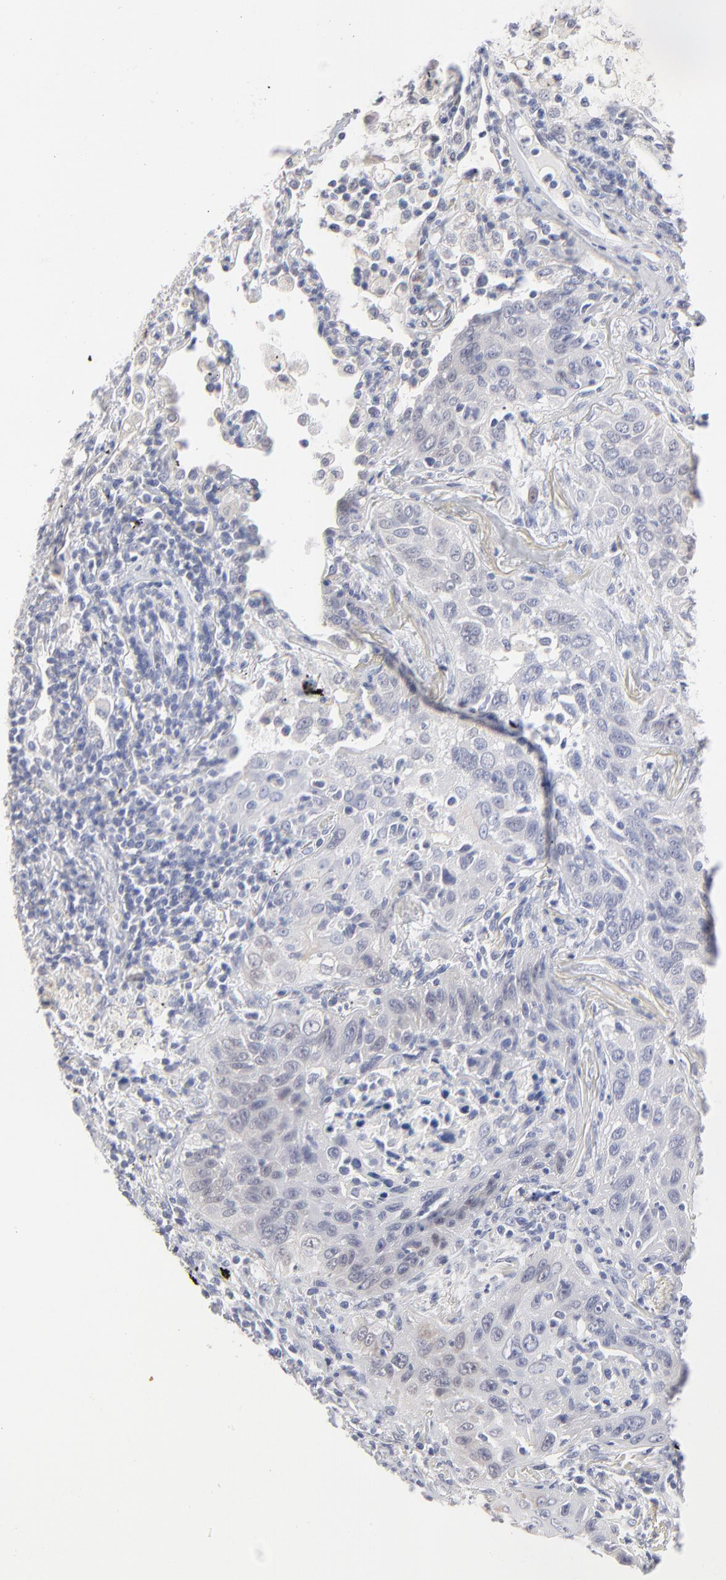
{"staining": {"intensity": "negative", "quantity": "none", "location": "none"}, "tissue": "lung cancer", "cell_type": "Tumor cells", "image_type": "cancer", "snomed": [{"axis": "morphology", "description": "Squamous cell carcinoma, NOS"}, {"axis": "topography", "description": "Lung"}], "caption": "There is no significant positivity in tumor cells of lung cancer (squamous cell carcinoma).", "gene": "RBM3", "patient": {"sex": "female", "age": 67}}